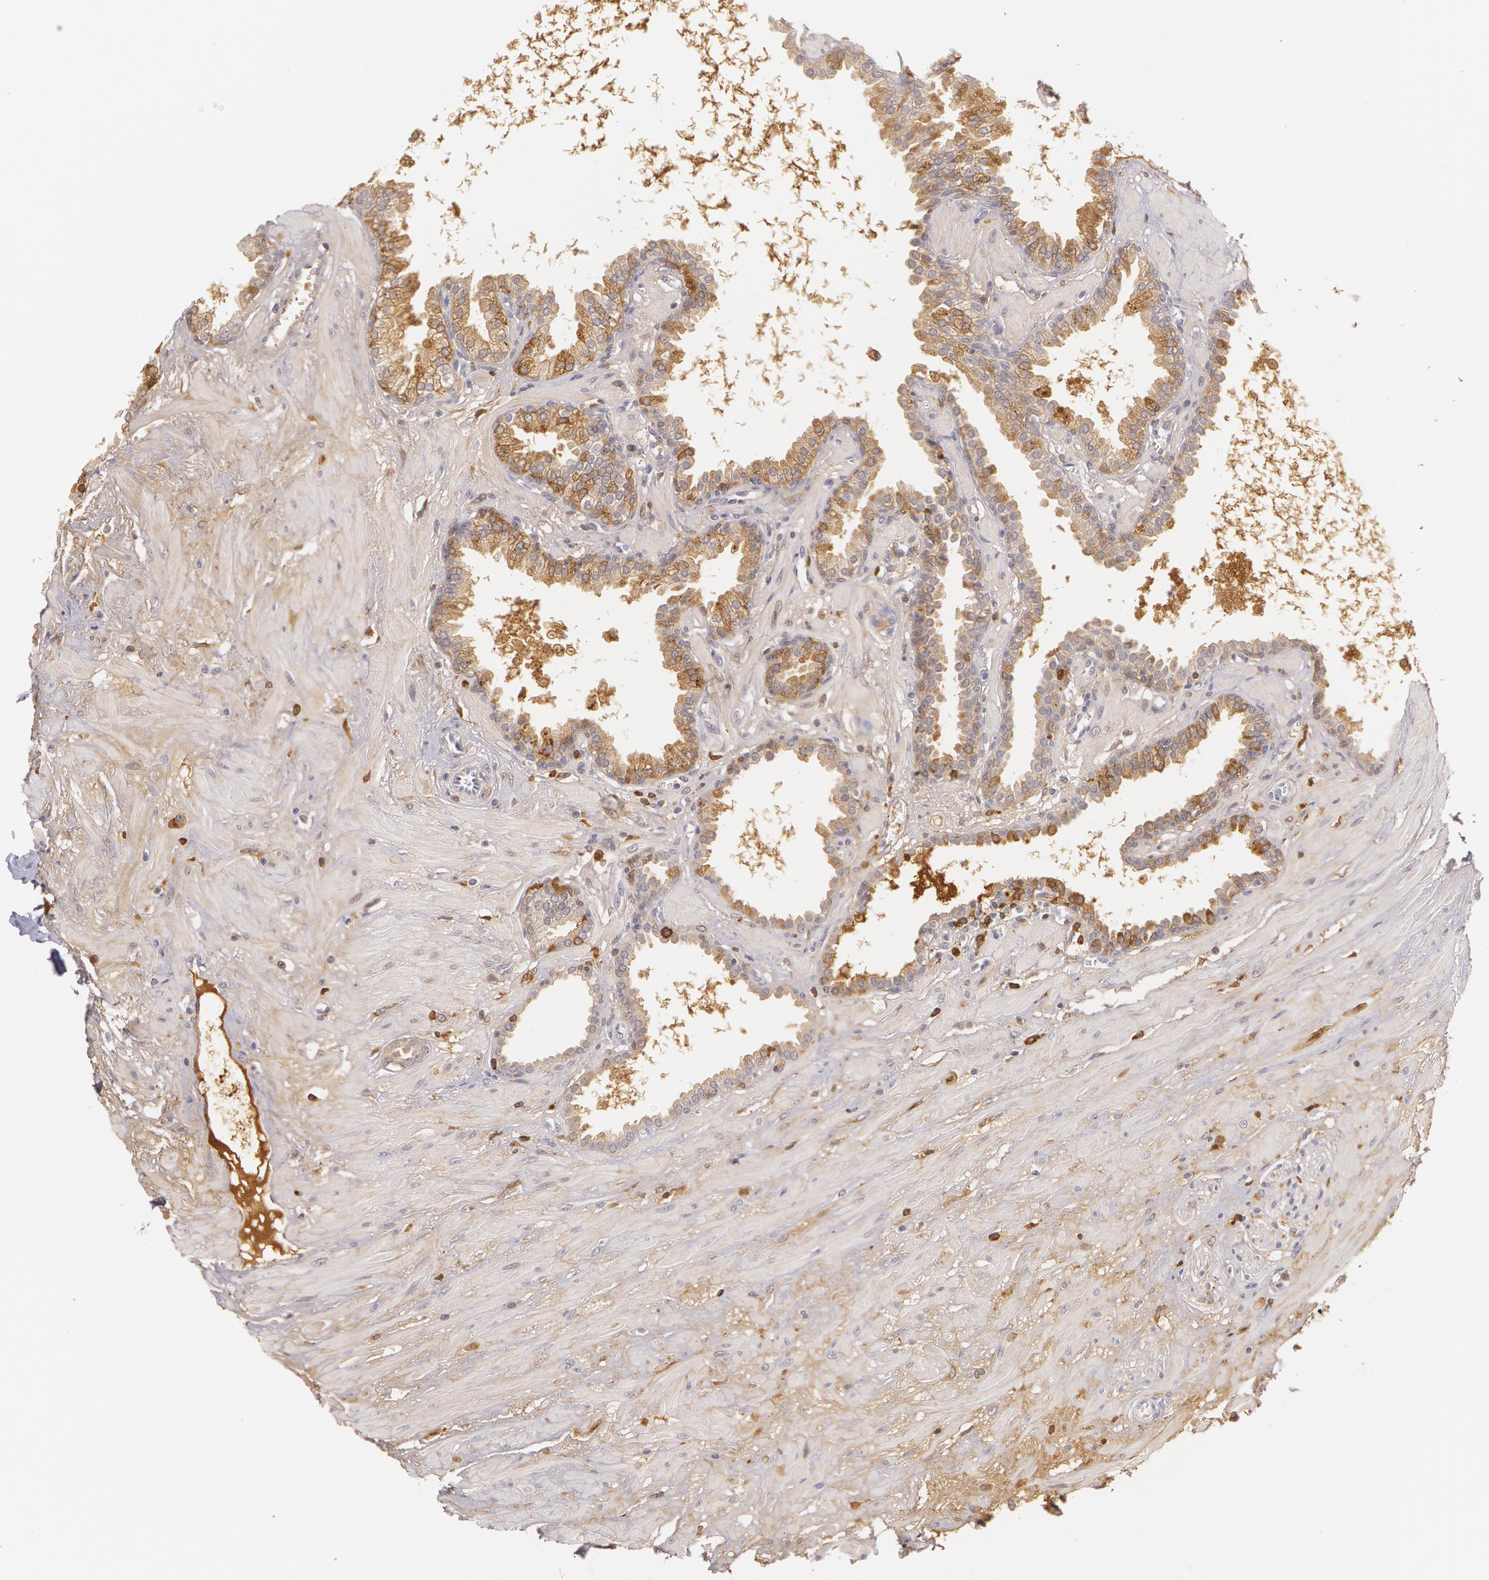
{"staining": {"intensity": "weak", "quantity": "25%-75%", "location": "cytoplasmic/membranous"}, "tissue": "prostate", "cell_type": "Glandular cells", "image_type": "normal", "snomed": [{"axis": "morphology", "description": "Normal tissue, NOS"}, {"axis": "topography", "description": "Prostate"}], "caption": "The photomicrograph displays a brown stain indicating the presence of a protein in the cytoplasmic/membranous of glandular cells in prostate. The protein is shown in brown color, while the nuclei are stained blue.", "gene": "LBP", "patient": {"sex": "male", "age": 64}}